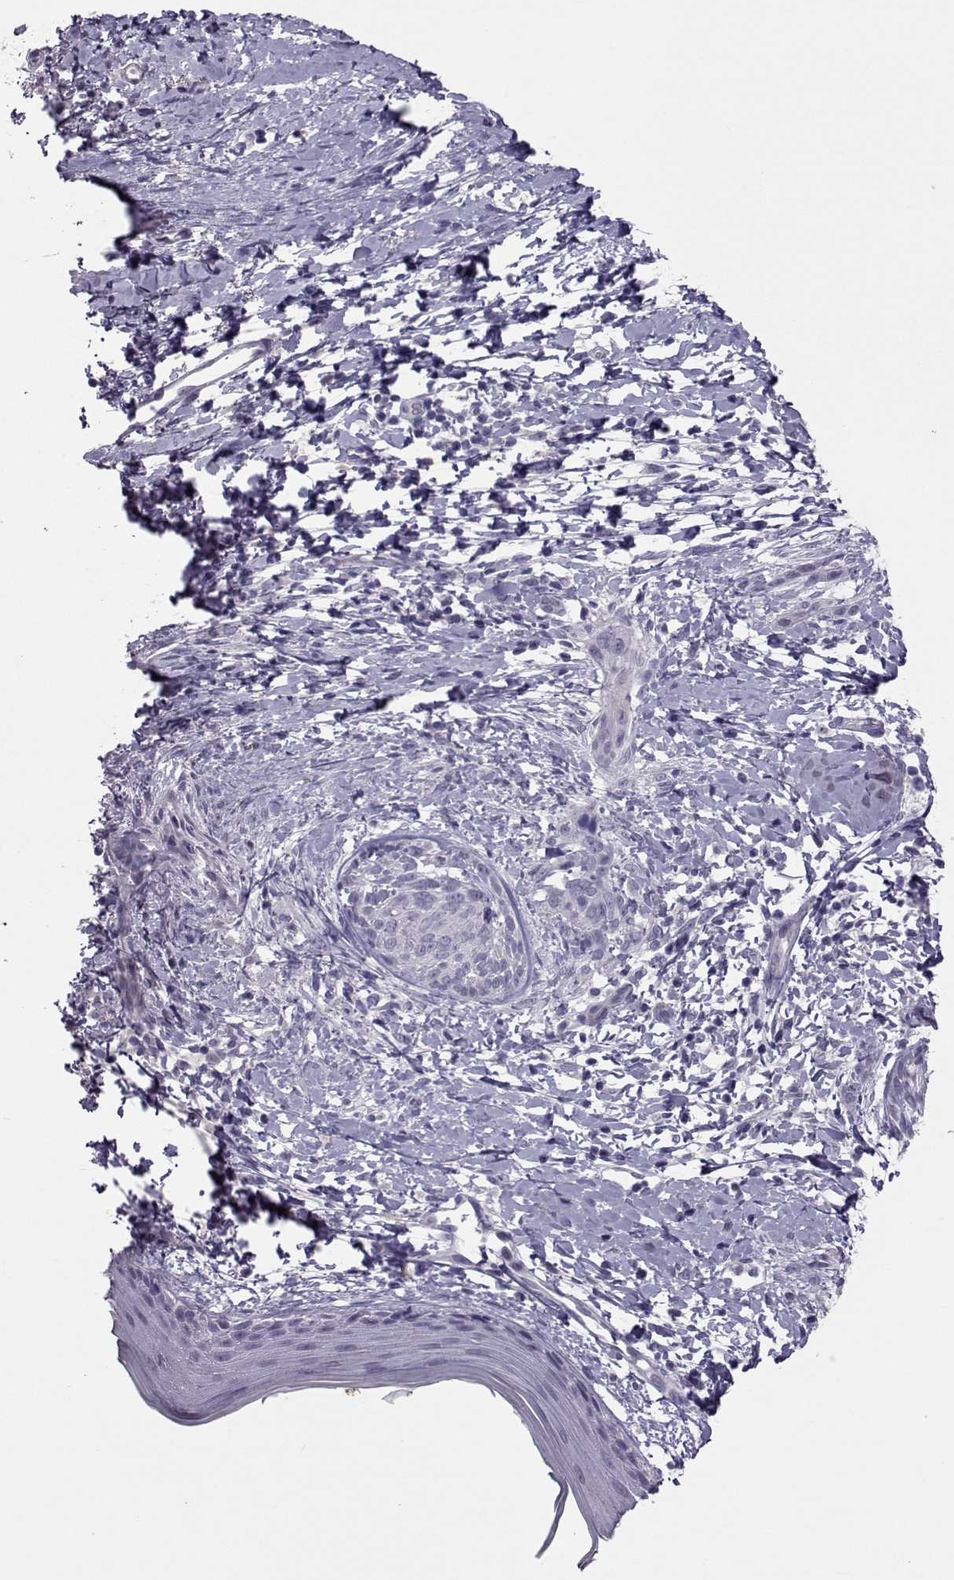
{"staining": {"intensity": "negative", "quantity": "none", "location": "none"}, "tissue": "skin cancer", "cell_type": "Tumor cells", "image_type": "cancer", "snomed": [{"axis": "morphology", "description": "Normal tissue, NOS"}, {"axis": "morphology", "description": "Basal cell carcinoma"}, {"axis": "topography", "description": "Skin"}], "caption": "Histopathology image shows no significant protein staining in tumor cells of skin basal cell carcinoma.", "gene": "ASRGL1", "patient": {"sex": "male", "age": 84}}